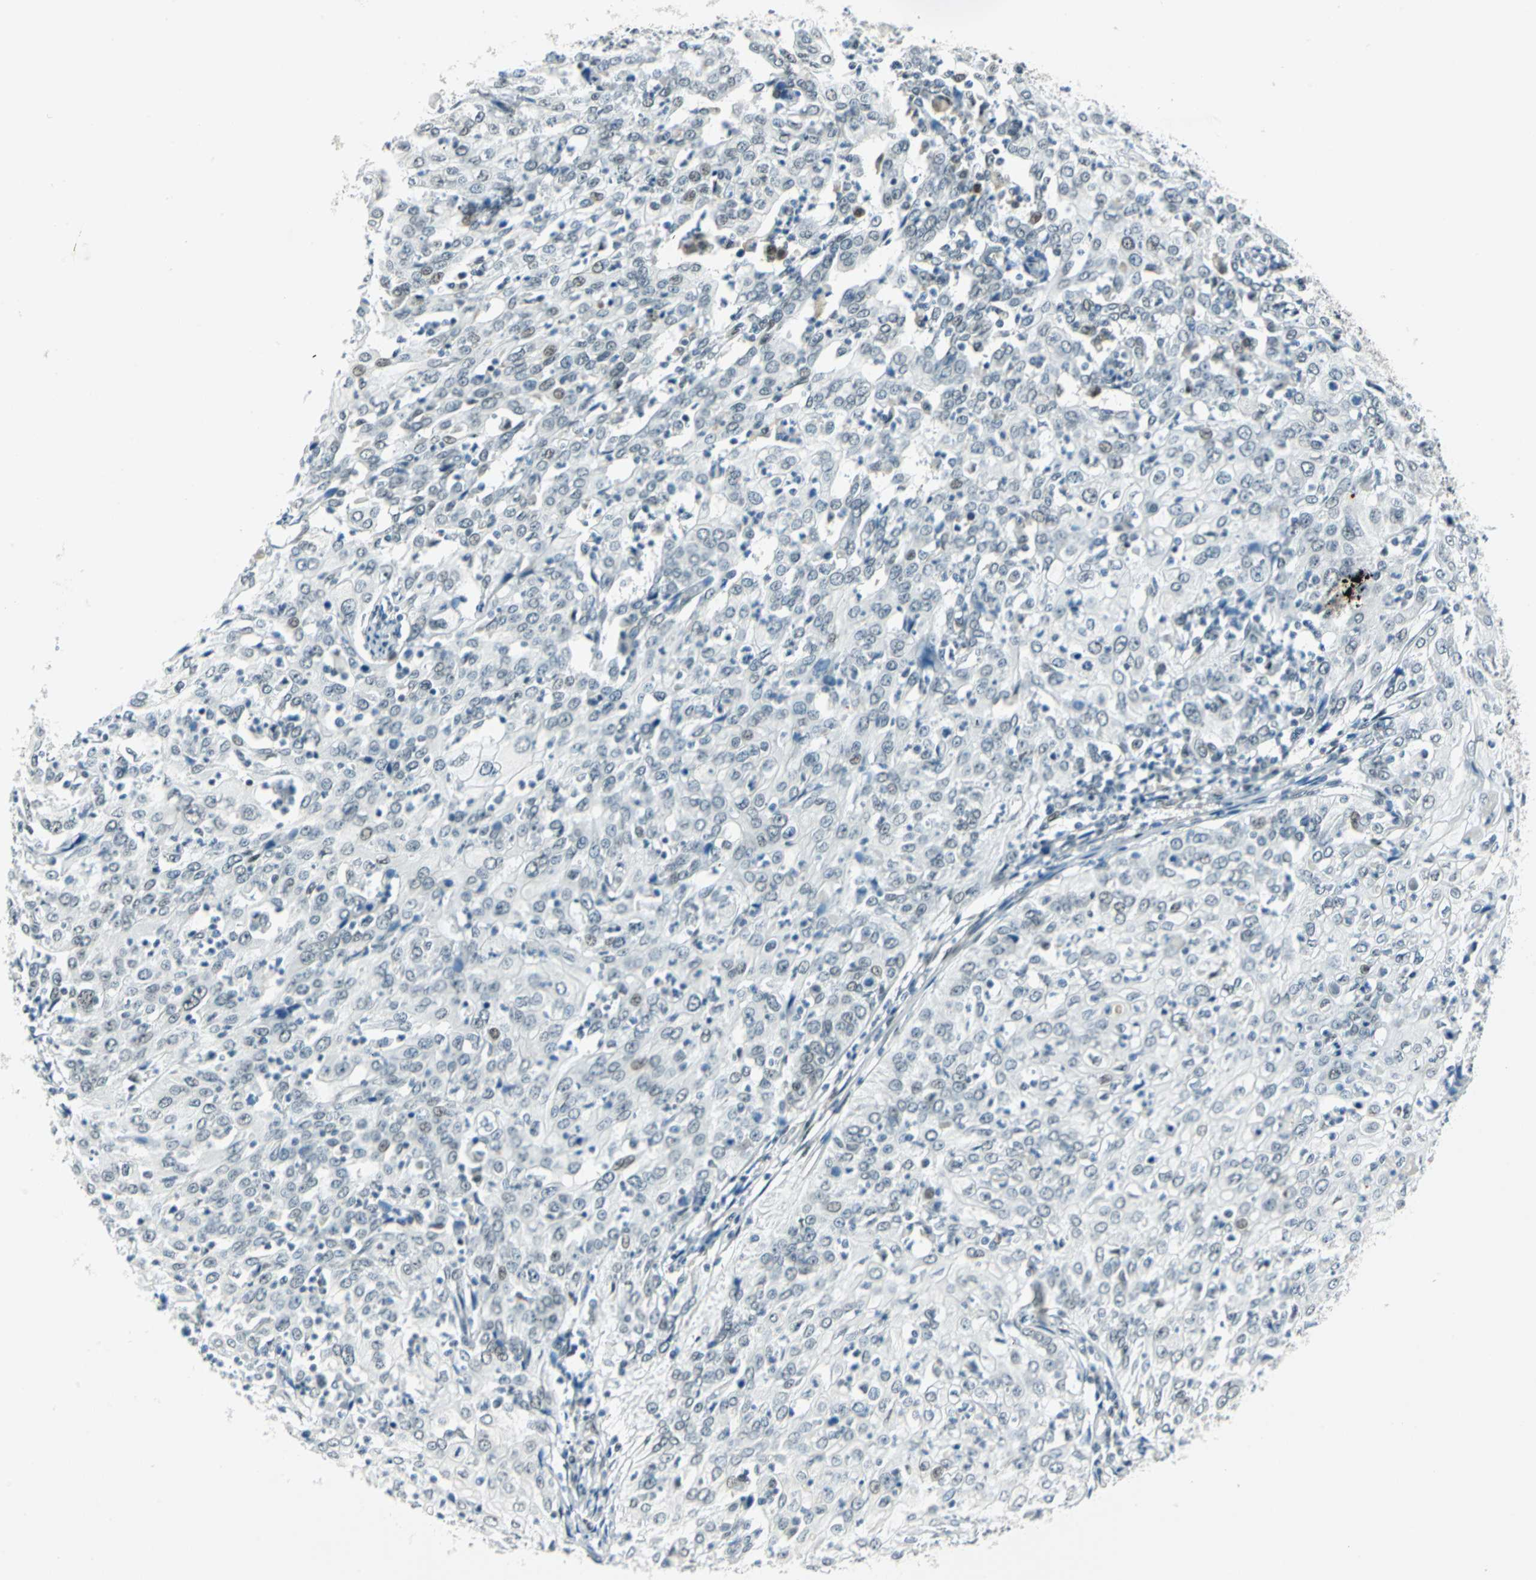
{"staining": {"intensity": "negative", "quantity": "none", "location": "none"}, "tissue": "cervical cancer", "cell_type": "Tumor cells", "image_type": "cancer", "snomed": [{"axis": "morphology", "description": "Squamous cell carcinoma, NOS"}, {"axis": "topography", "description": "Cervix"}], "caption": "High magnification brightfield microscopy of cervical cancer (squamous cell carcinoma) stained with DAB (3,3'-diaminobenzidine) (brown) and counterstained with hematoxylin (blue): tumor cells show no significant expression.", "gene": "MTMR10", "patient": {"sex": "female", "age": 39}}